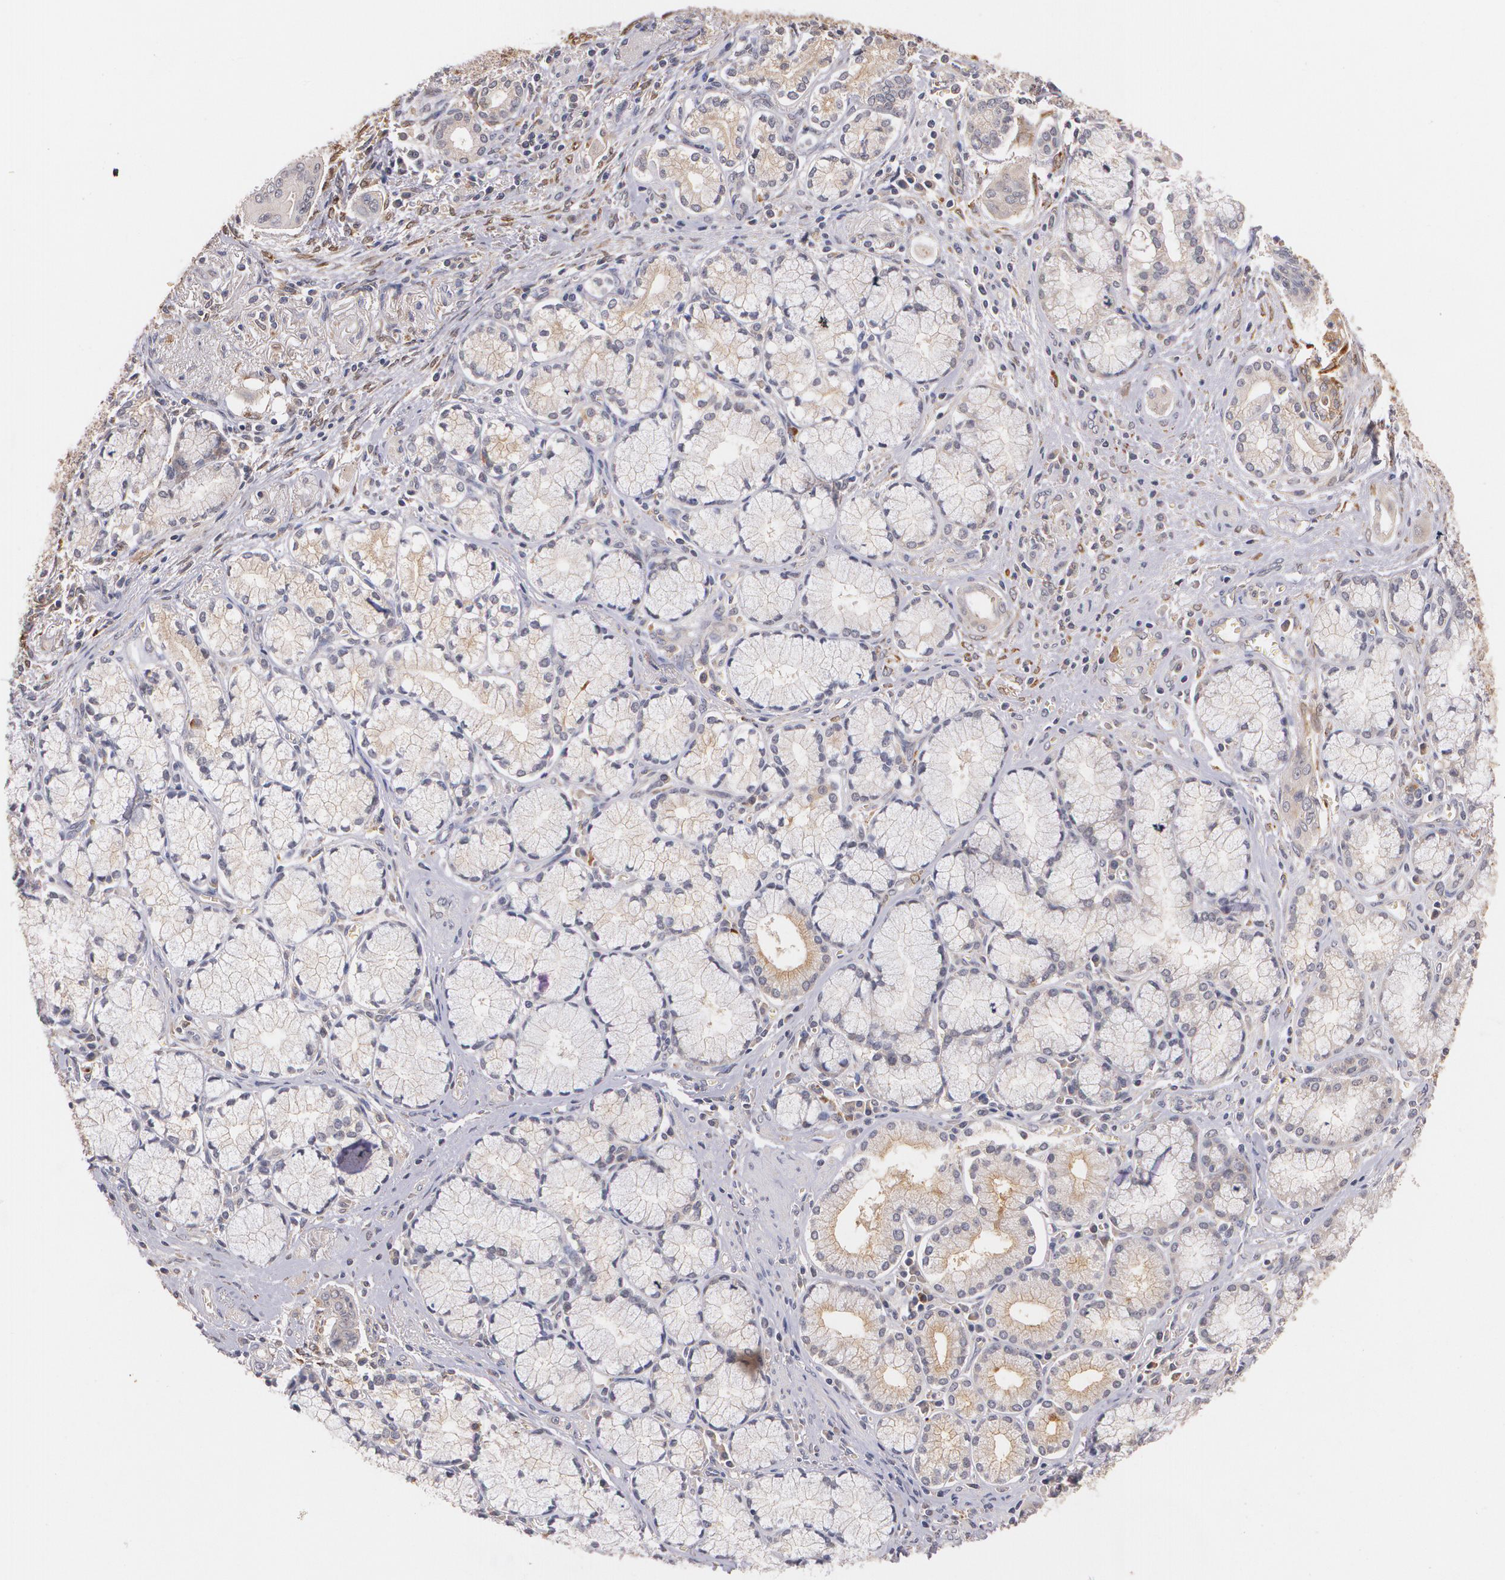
{"staining": {"intensity": "weak", "quantity": "<25%", "location": "cytoplasmic/membranous"}, "tissue": "pancreatic cancer", "cell_type": "Tumor cells", "image_type": "cancer", "snomed": [{"axis": "morphology", "description": "Adenocarcinoma, NOS"}, {"axis": "topography", "description": "Pancreas"}], "caption": "A high-resolution micrograph shows IHC staining of pancreatic cancer (adenocarcinoma), which demonstrates no significant staining in tumor cells.", "gene": "IFNGR2", "patient": {"sex": "male", "age": 77}}